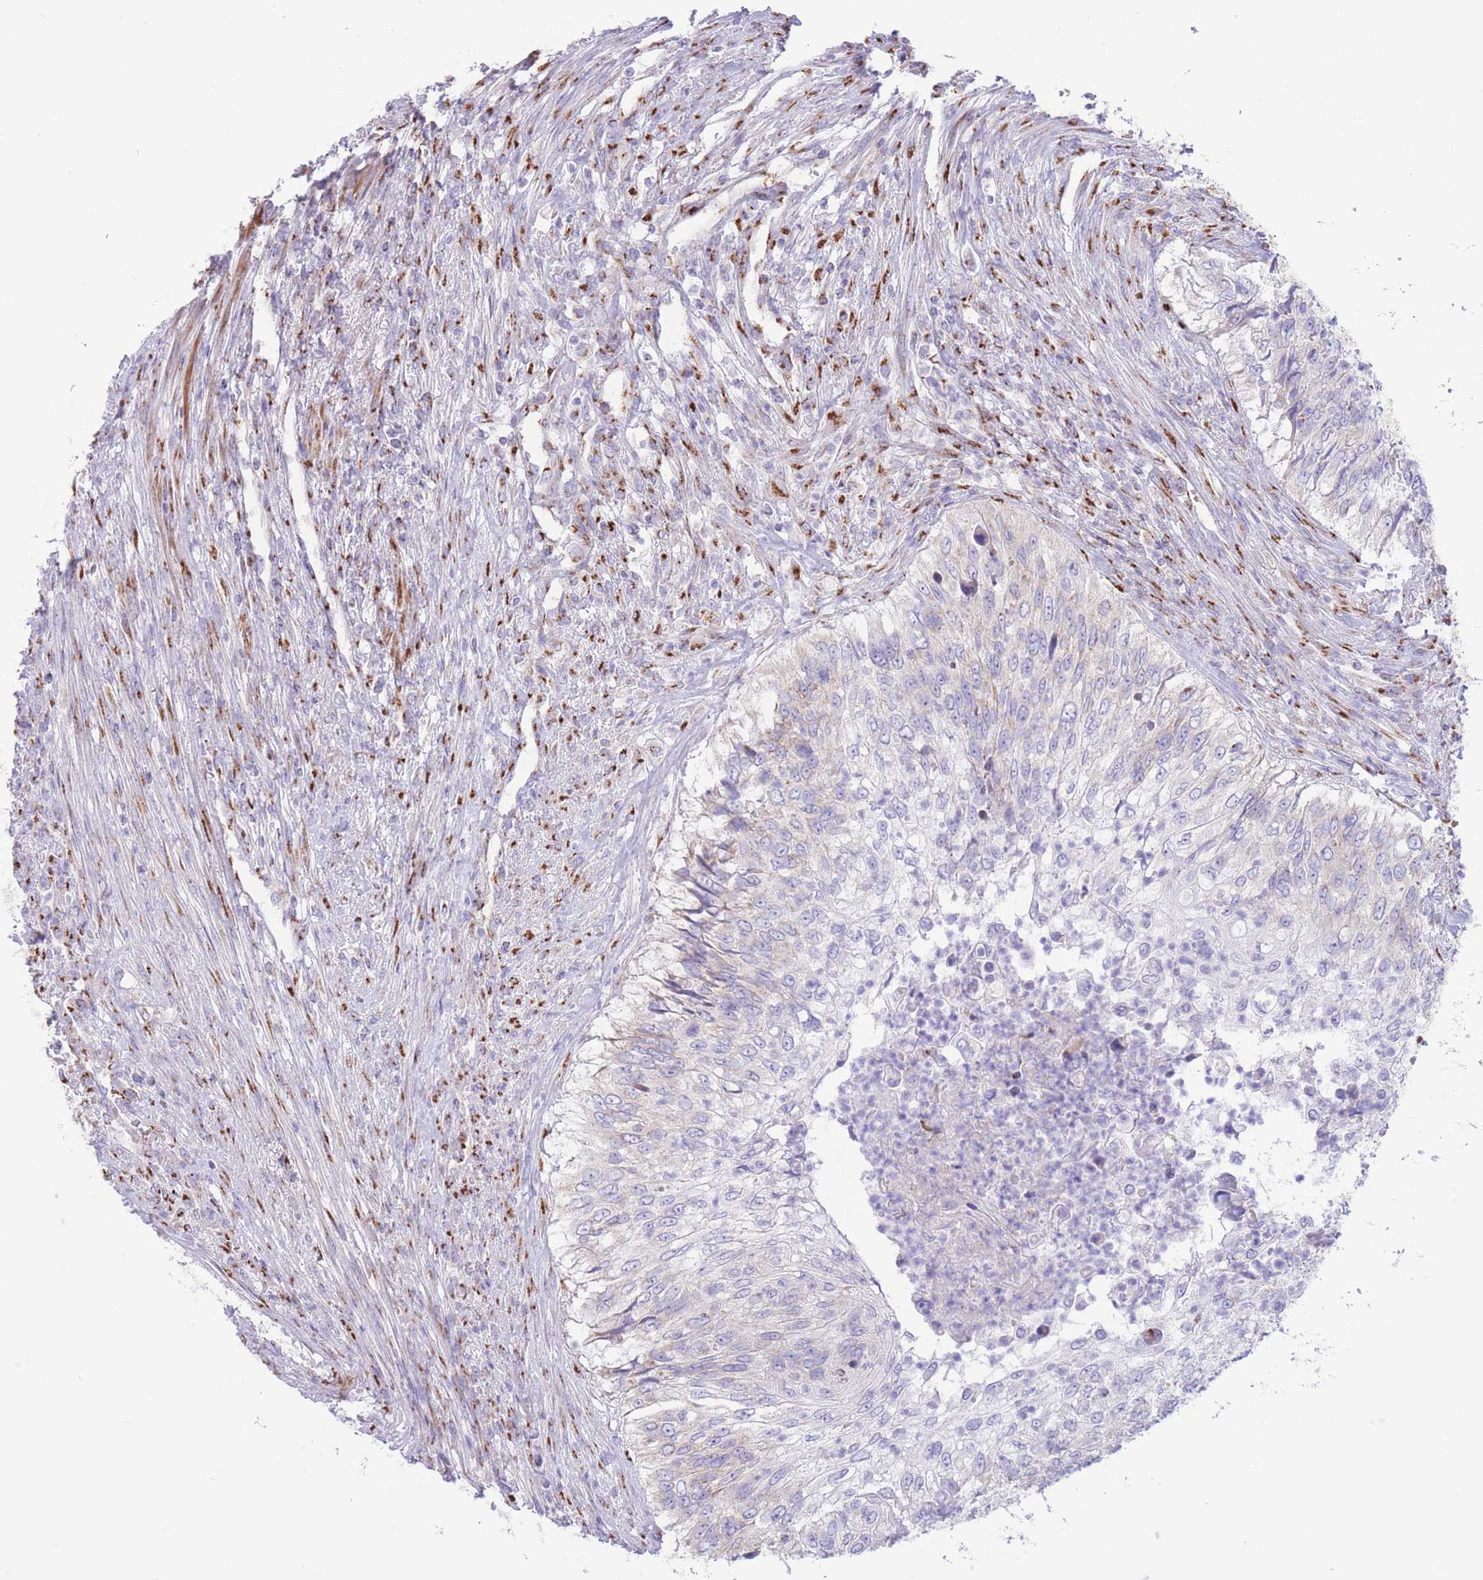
{"staining": {"intensity": "negative", "quantity": "none", "location": "none"}, "tissue": "urothelial cancer", "cell_type": "Tumor cells", "image_type": "cancer", "snomed": [{"axis": "morphology", "description": "Urothelial carcinoma, High grade"}, {"axis": "topography", "description": "Urinary bladder"}], "caption": "Tumor cells show no significant staining in urothelial cancer.", "gene": "MPND", "patient": {"sex": "female", "age": 60}}